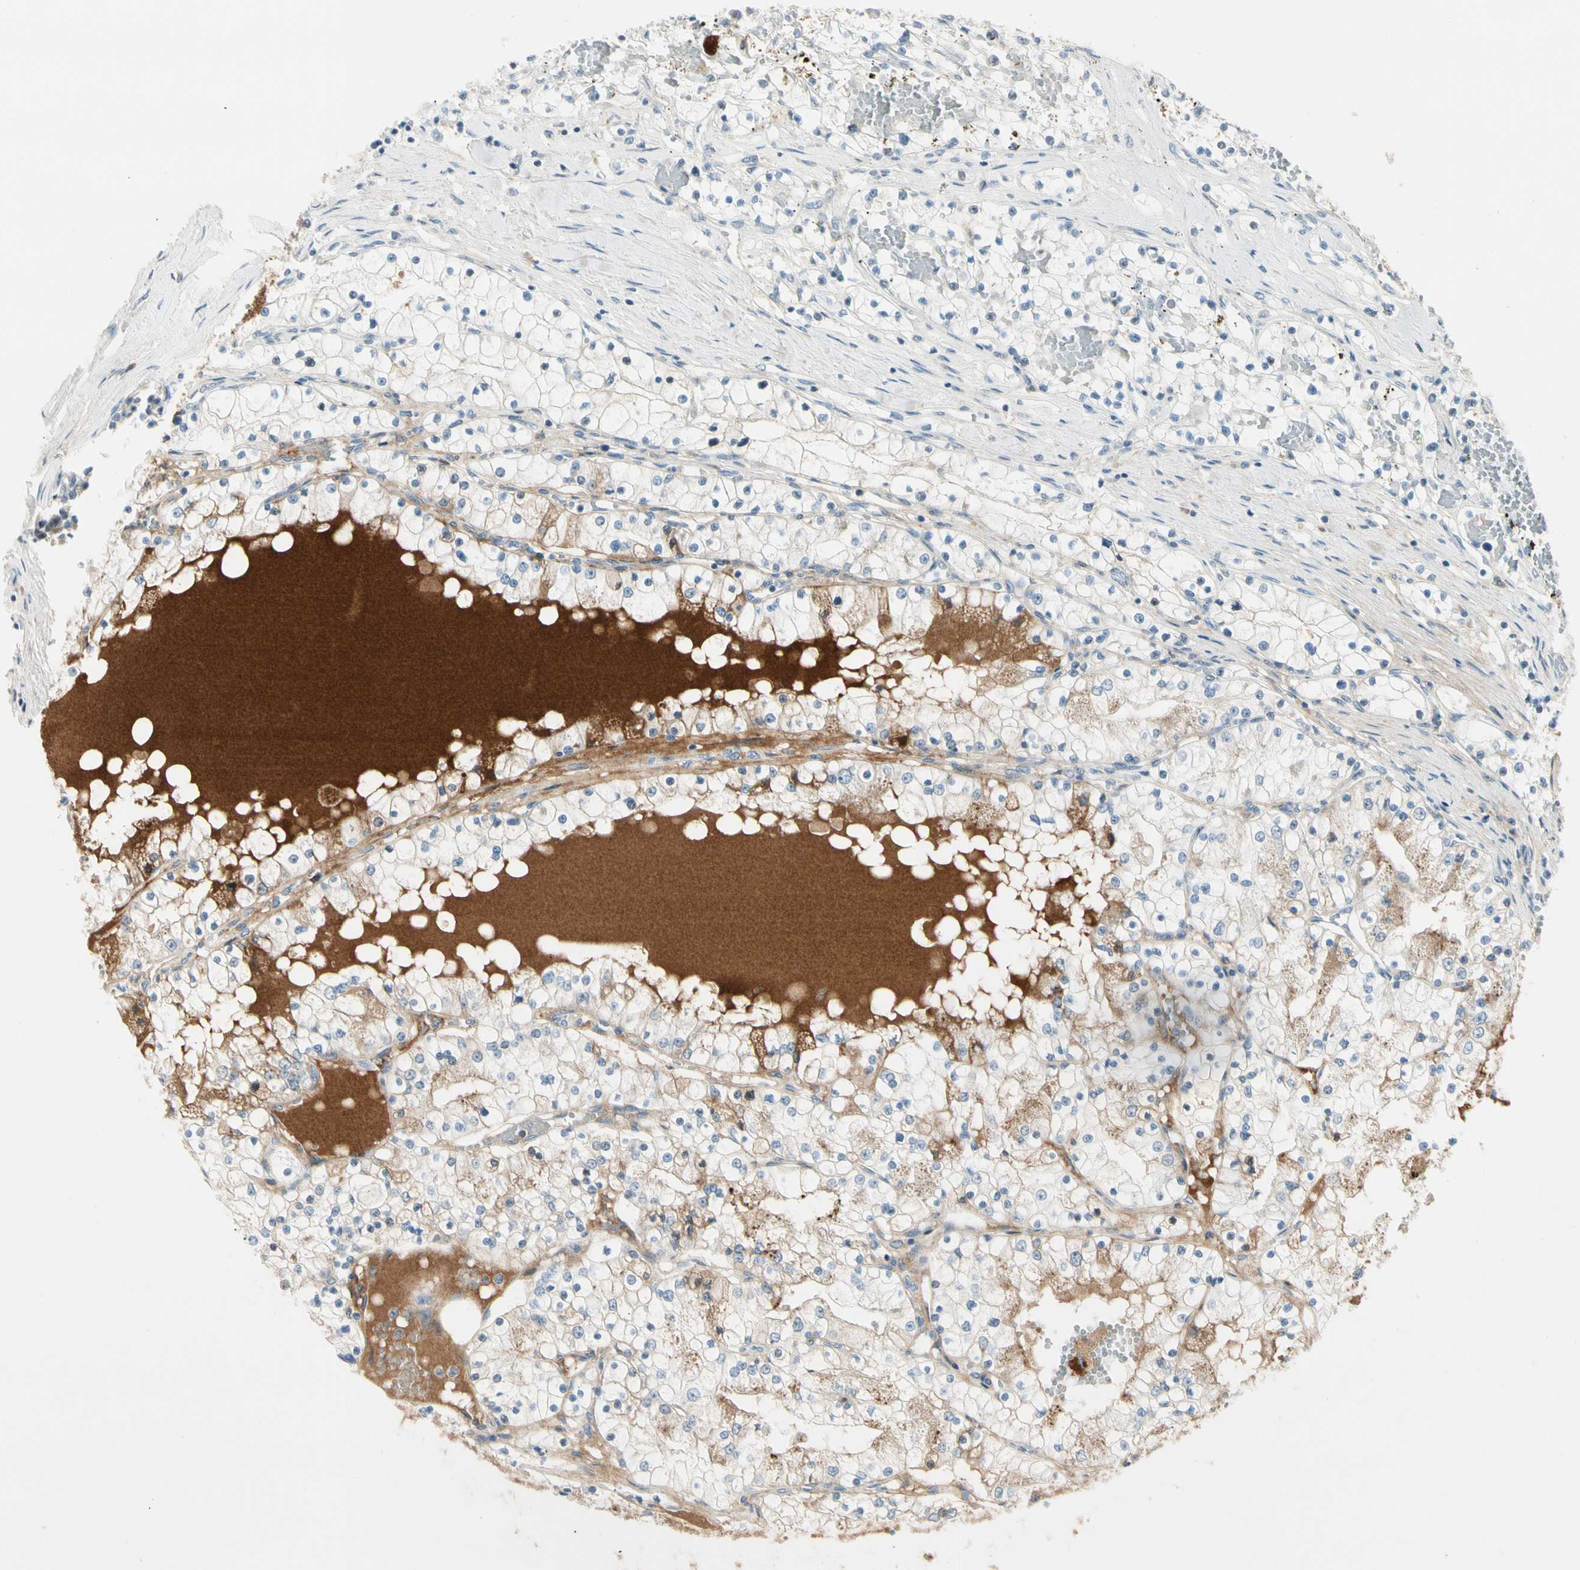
{"staining": {"intensity": "negative", "quantity": "none", "location": "none"}, "tissue": "renal cancer", "cell_type": "Tumor cells", "image_type": "cancer", "snomed": [{"axis": "morphology", "description": "Adenocarcinoma, NOS"}, {"axis": "topography", "description": "Kidney"}], "caption": "This is an immunohistochemistry (IHC) photomicrograph of human renal adenocarcinoma. There is no positivity in tumor cells.", "gene": "SERPIND1", "patient": {"sex": "male", "age": 68}}